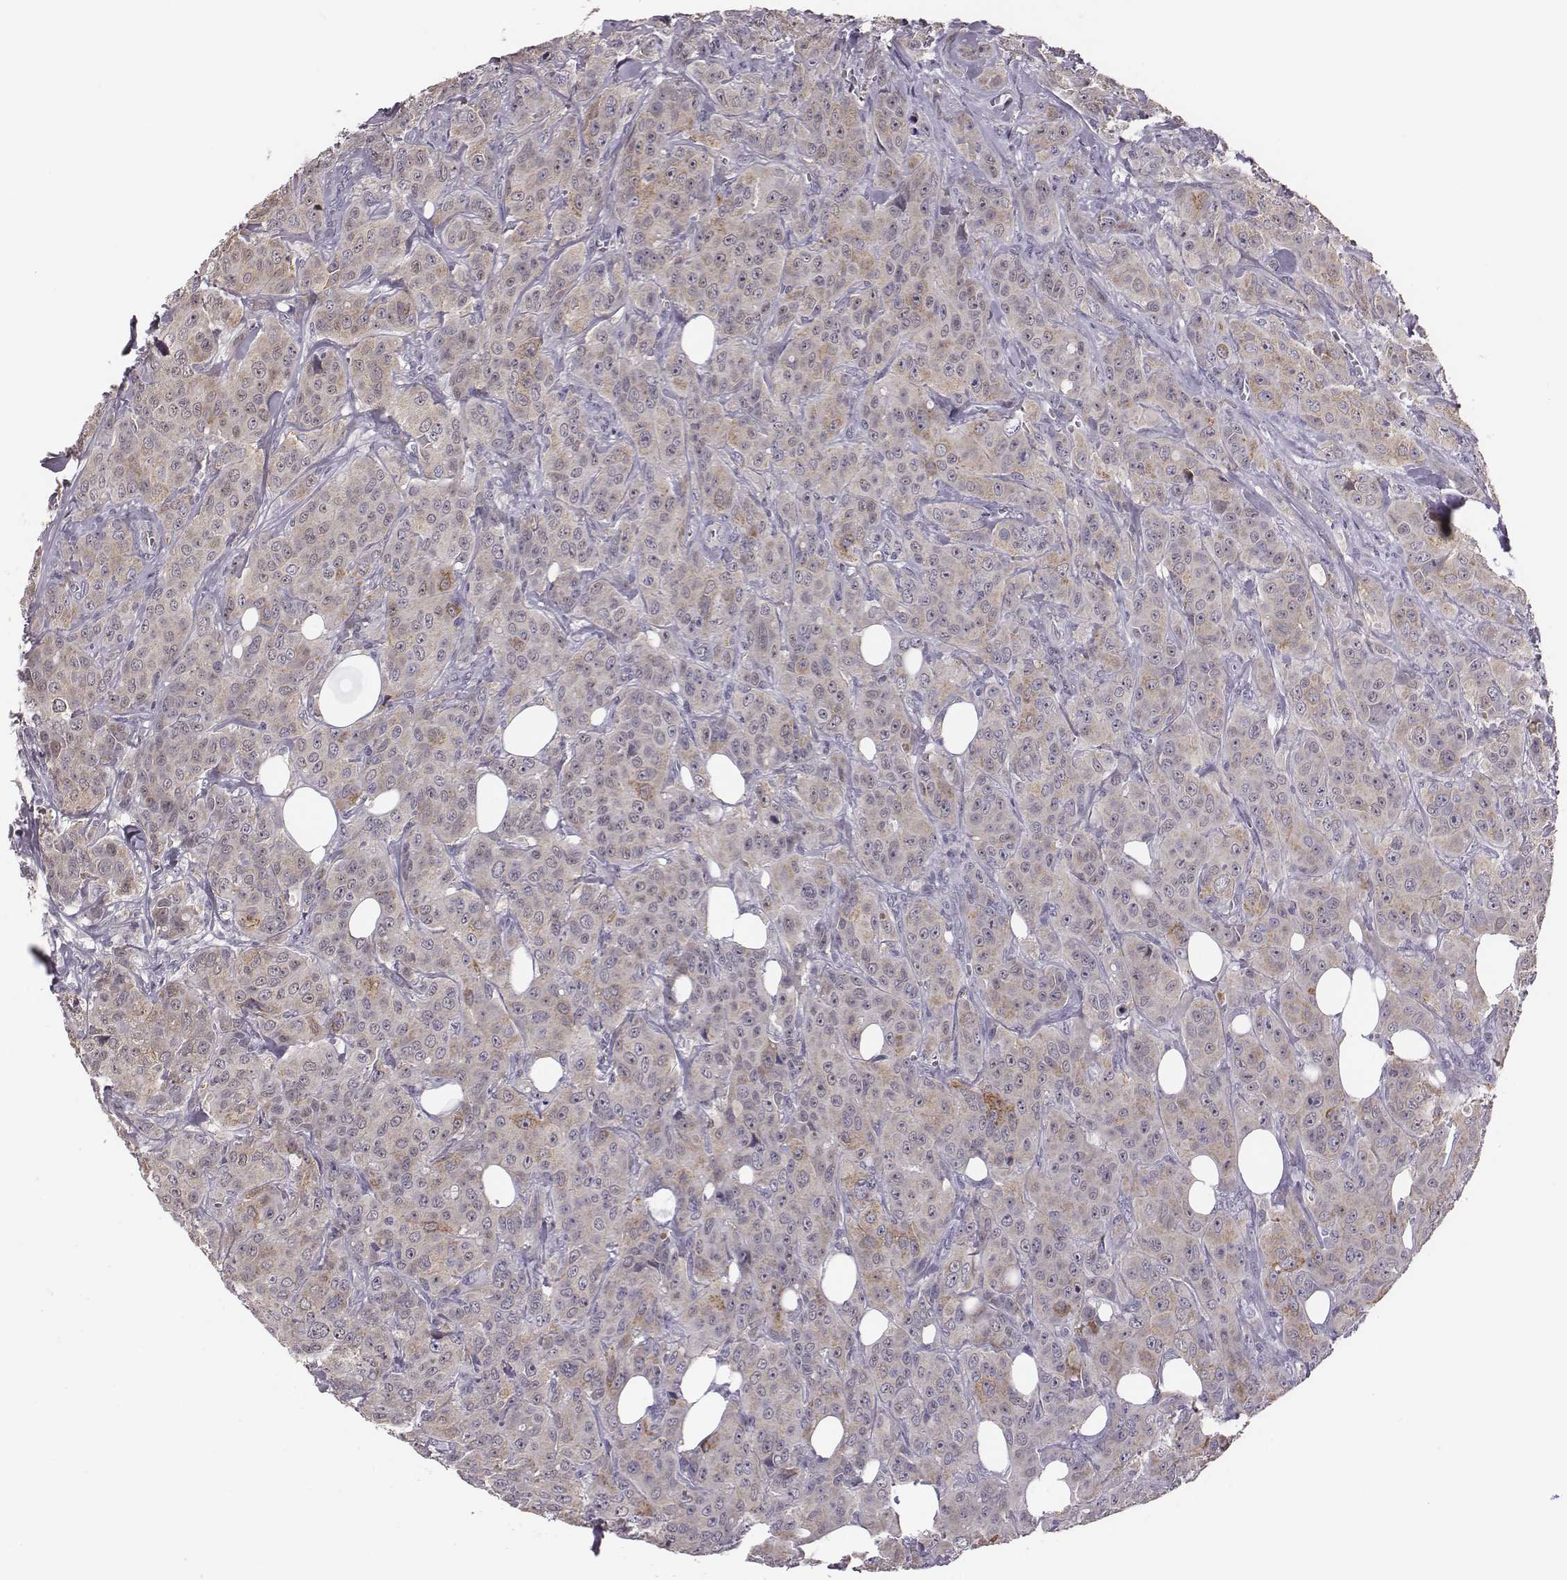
{"staining": {"intensity": "weak", "quantity": "<25%", "location": "cytoplasmic/membranous"}, "tissue": "breast cancer", "cell_type": "Tumor cells", "image_type": "cancer", "snomed": [{"axis": "morphology", "description": "Duct carcinoma"}, {"axis": "topography", "description": "Breast"}], "caption": "A photomicrograph of breast cancer (intraductal carcinoma) stained for a protein exhibits no brown staining in tumor cells.", "gene": "KMO", "patient": {"sex": "female", "age": 43}}